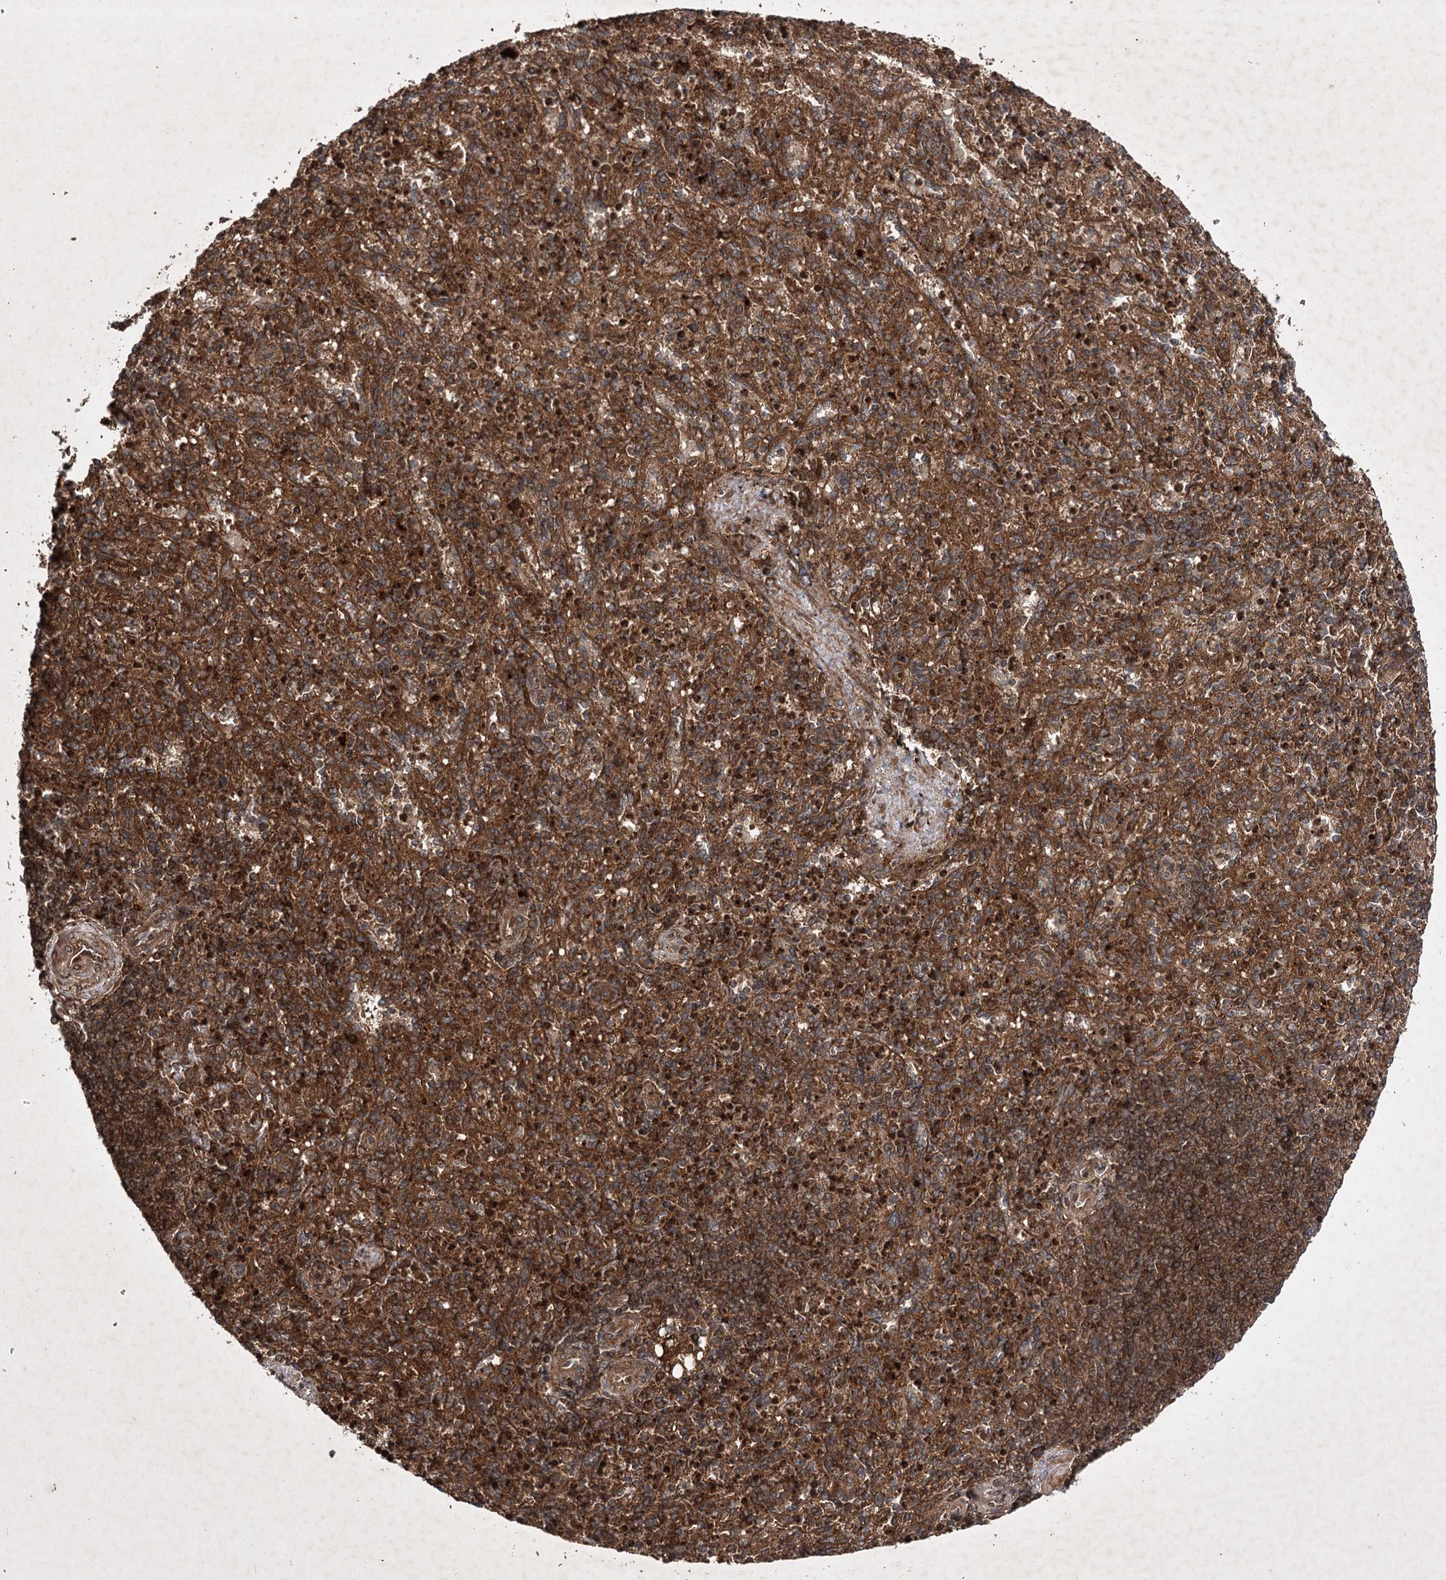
{"staining": {"intensity": "strong", "quantity": "25%-75%", "location": "cytoplasmic/membranous,nuclear"}, "tissue": "spleen", "cell_type": "Cells in red pulp", "image_type": "normal", "snomed": [{"axis": "morphology", "description": "Normal tissue, NOS"}, {"axis": "topography", "description": "Spleen"}], "caption": "High-power microscopy captured an immunohistochemistry photomicrograph of normal spleen, revealing strong cytoplasmic/membranous,nuclear positivity in about 25%-75% of cells in red pulp. The staining was performed using DAB to visualize the protein expression in brown, while the nuclei were stained in blue with hematoxylin (Magnification: 20x).", "gene": "DNAJC13", "patient": {"sex": "female", "age": 74}}